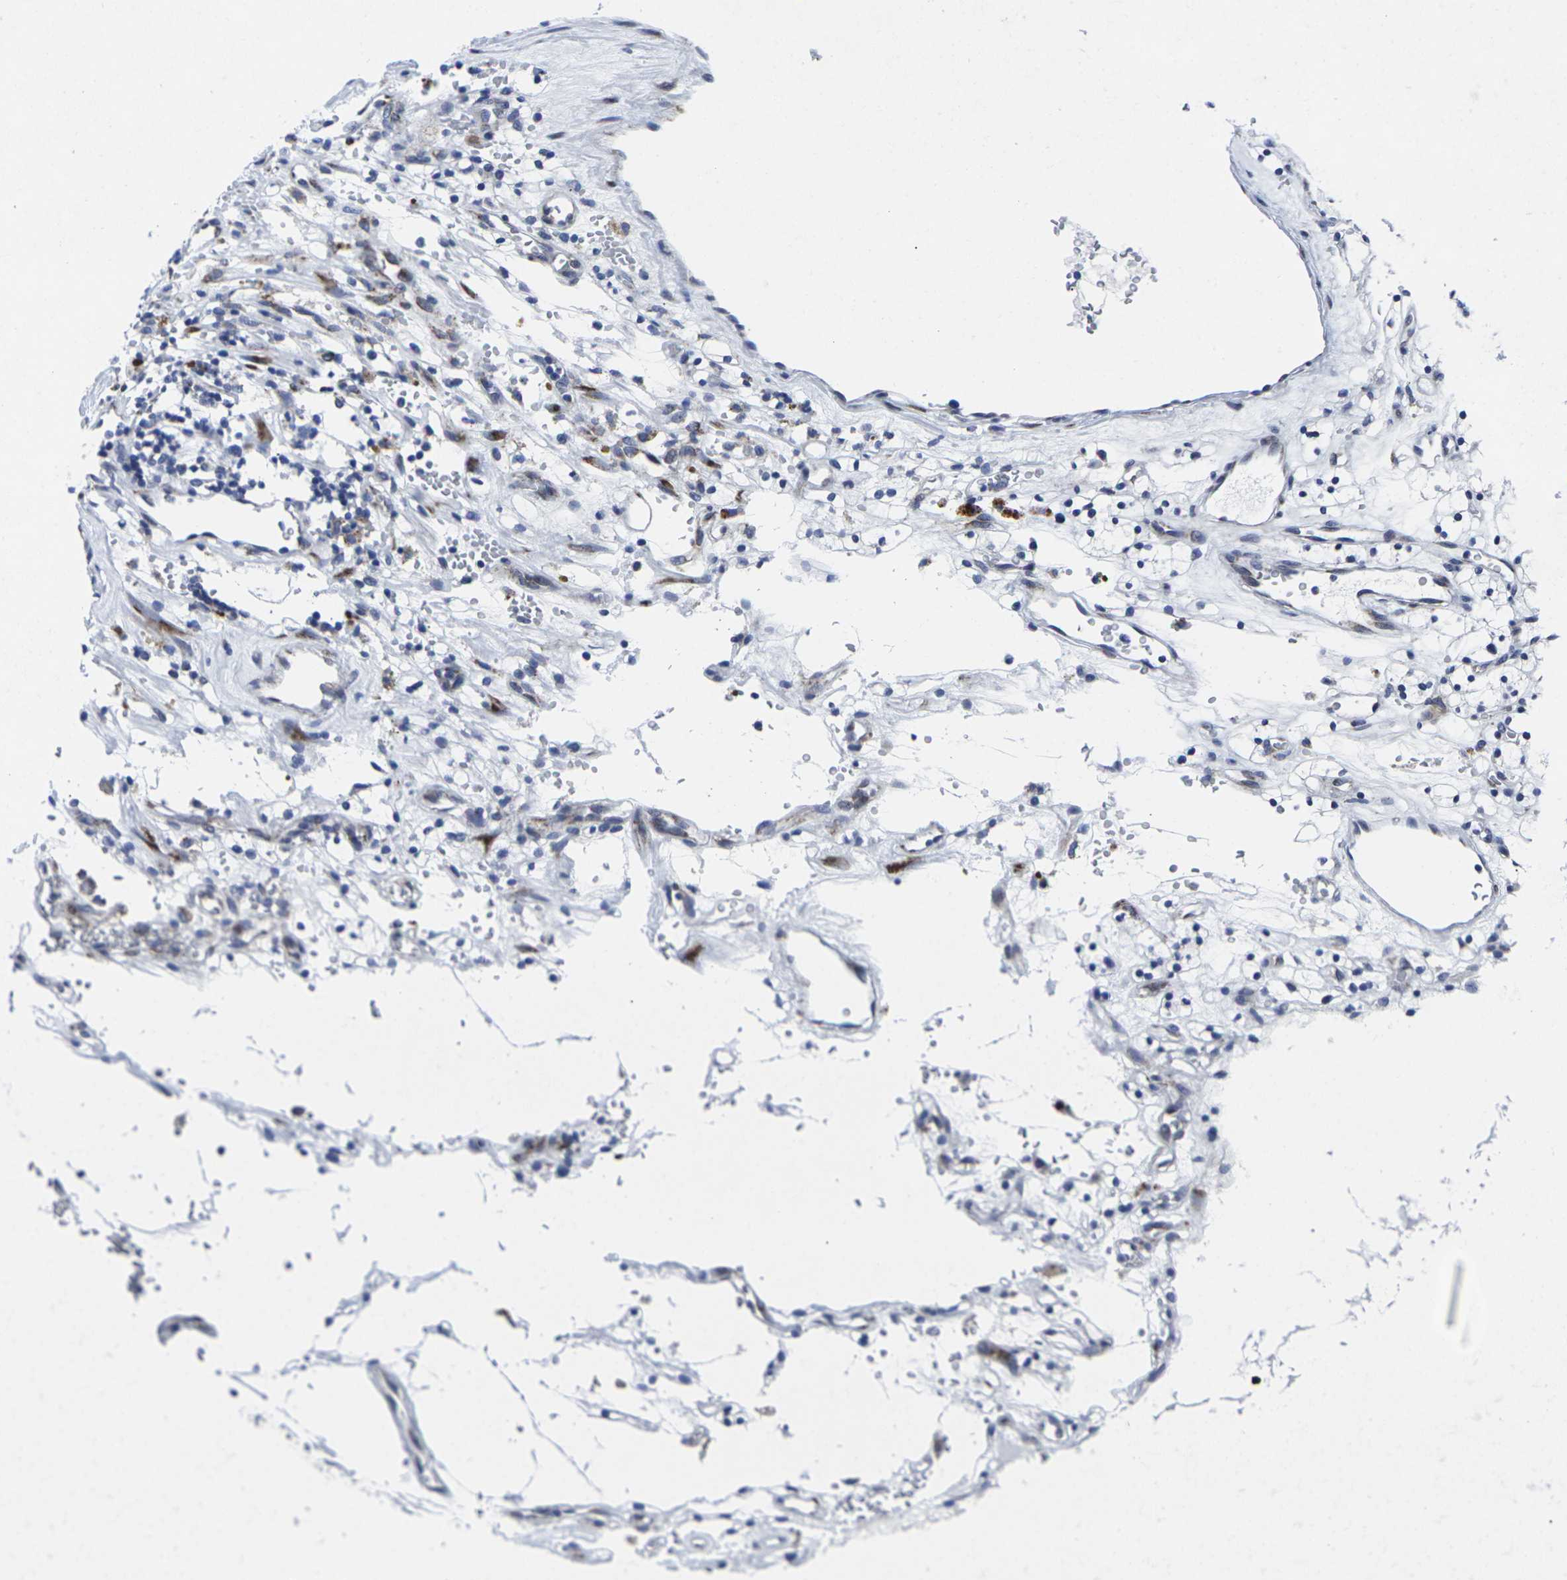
{"staining": {"intensity": "moderate", "quantity": "<25%", "location": "cytoplasmic/membranous"}, "tissue": "renal cancer", "cell_type": "Tumor cells", "image_type": "cancer", "snomed": [{"axis": "morphology", "description": "Adenocarcinoma, NOS"}, {"axis": "topography", "description": "Kidney"}], "caption": "About <25% of tumor cells in human renal cancer show moderate cytoplasmic/membranous protein staining as visualized by brown immunohistochemical staining.", "gene": "RPN1", "patient": {"sex": "female", "age": 57}}